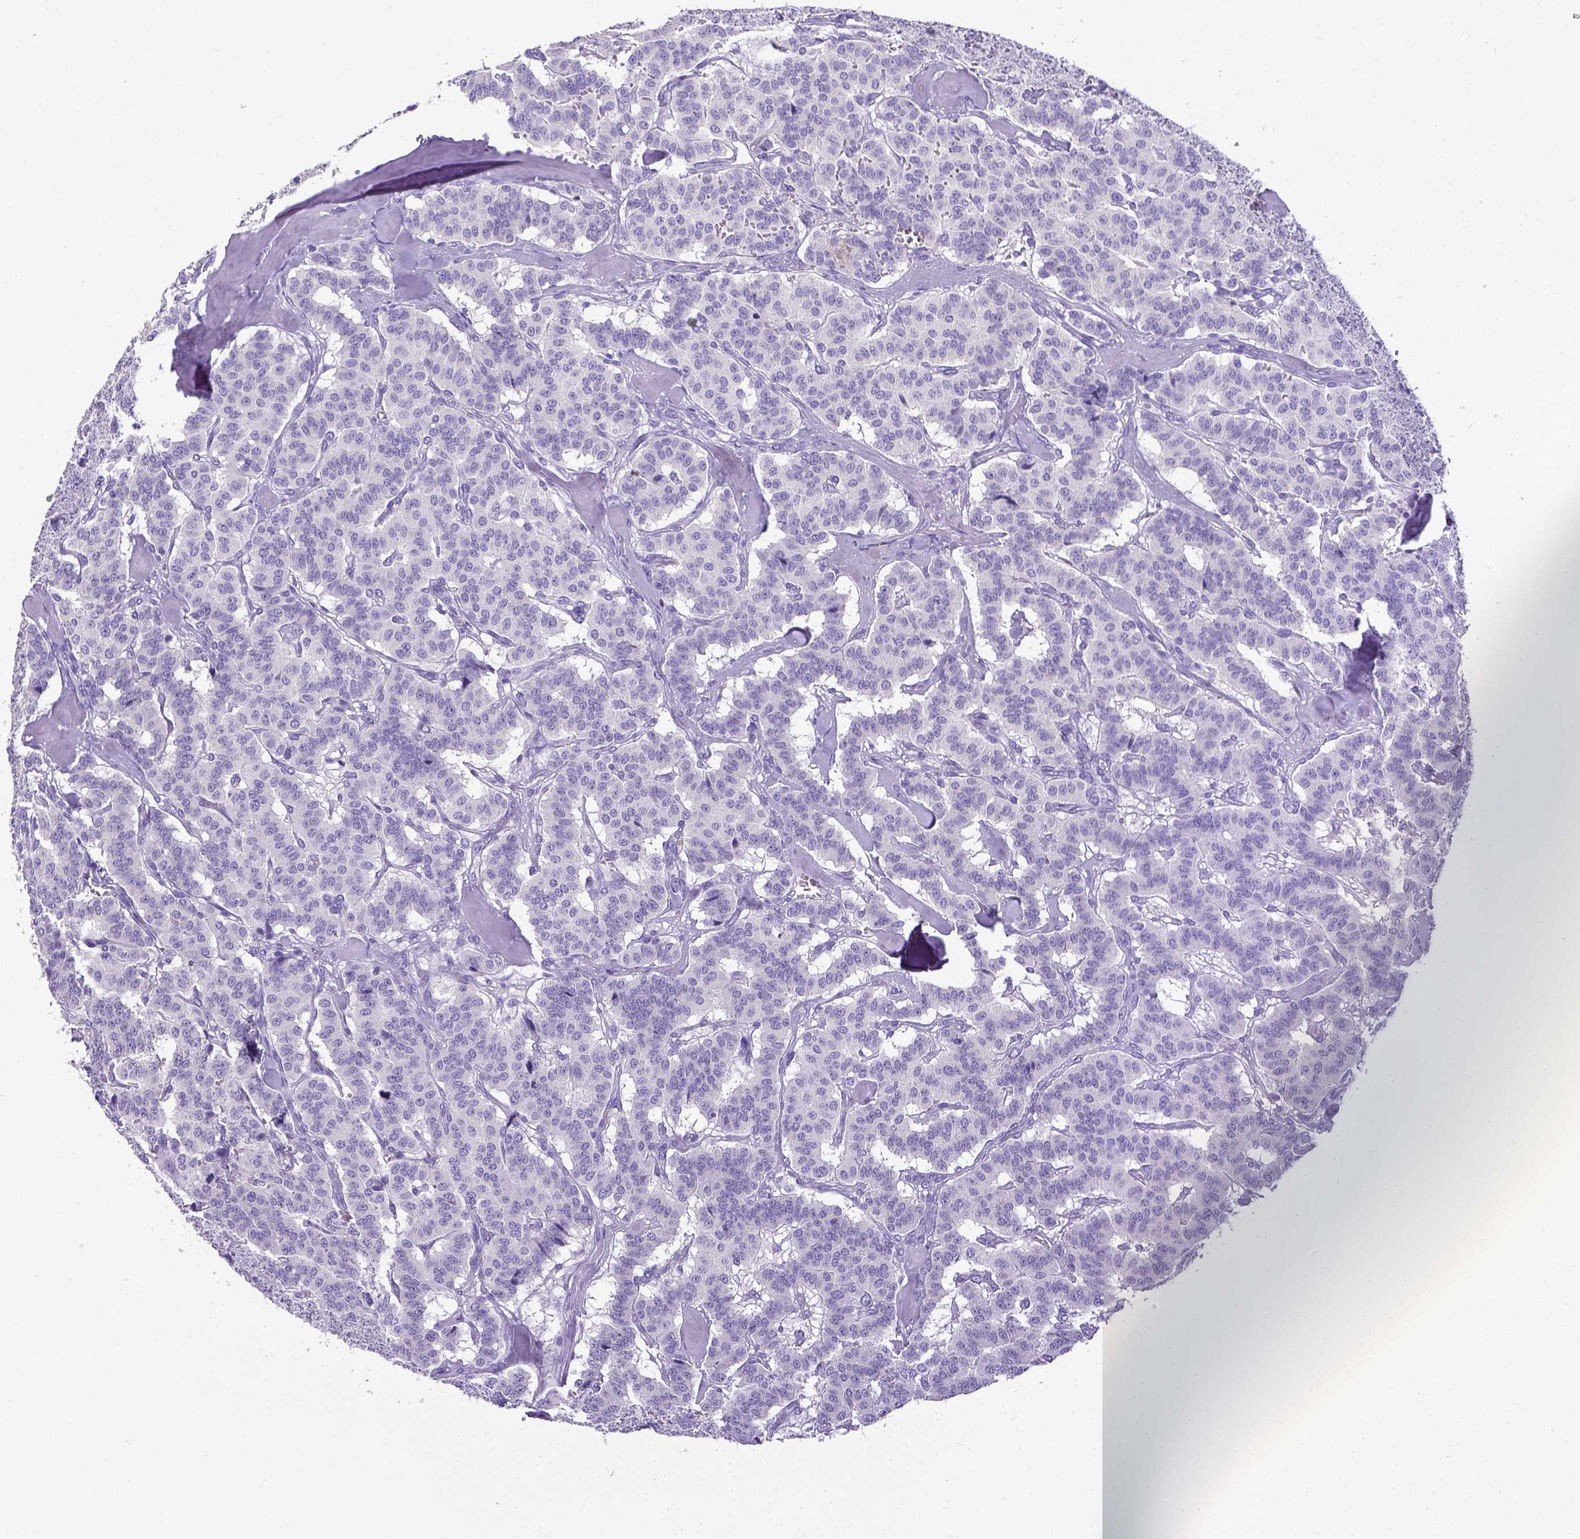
{"staining": {"intensity": "negative", "quantity": "none", "location": "none"}, "tissue": "carcinoid", "cell_type": "Tumor cells", "image_type": "cancer", "snomed": [{"axis": "morphology", "description": "Normal tissue, NOS"}, {"axis": "morphology", "description": "Carcinoid, malignant, NOS"}, {"axis": "topography", "description": "Lung"}], "caption": "Protein analysis of carcinoid (malignant) demonstrates no significant staining in tumor cells.", "gene": "CD3E", "patient": {"sex": "female", "age": 46}}